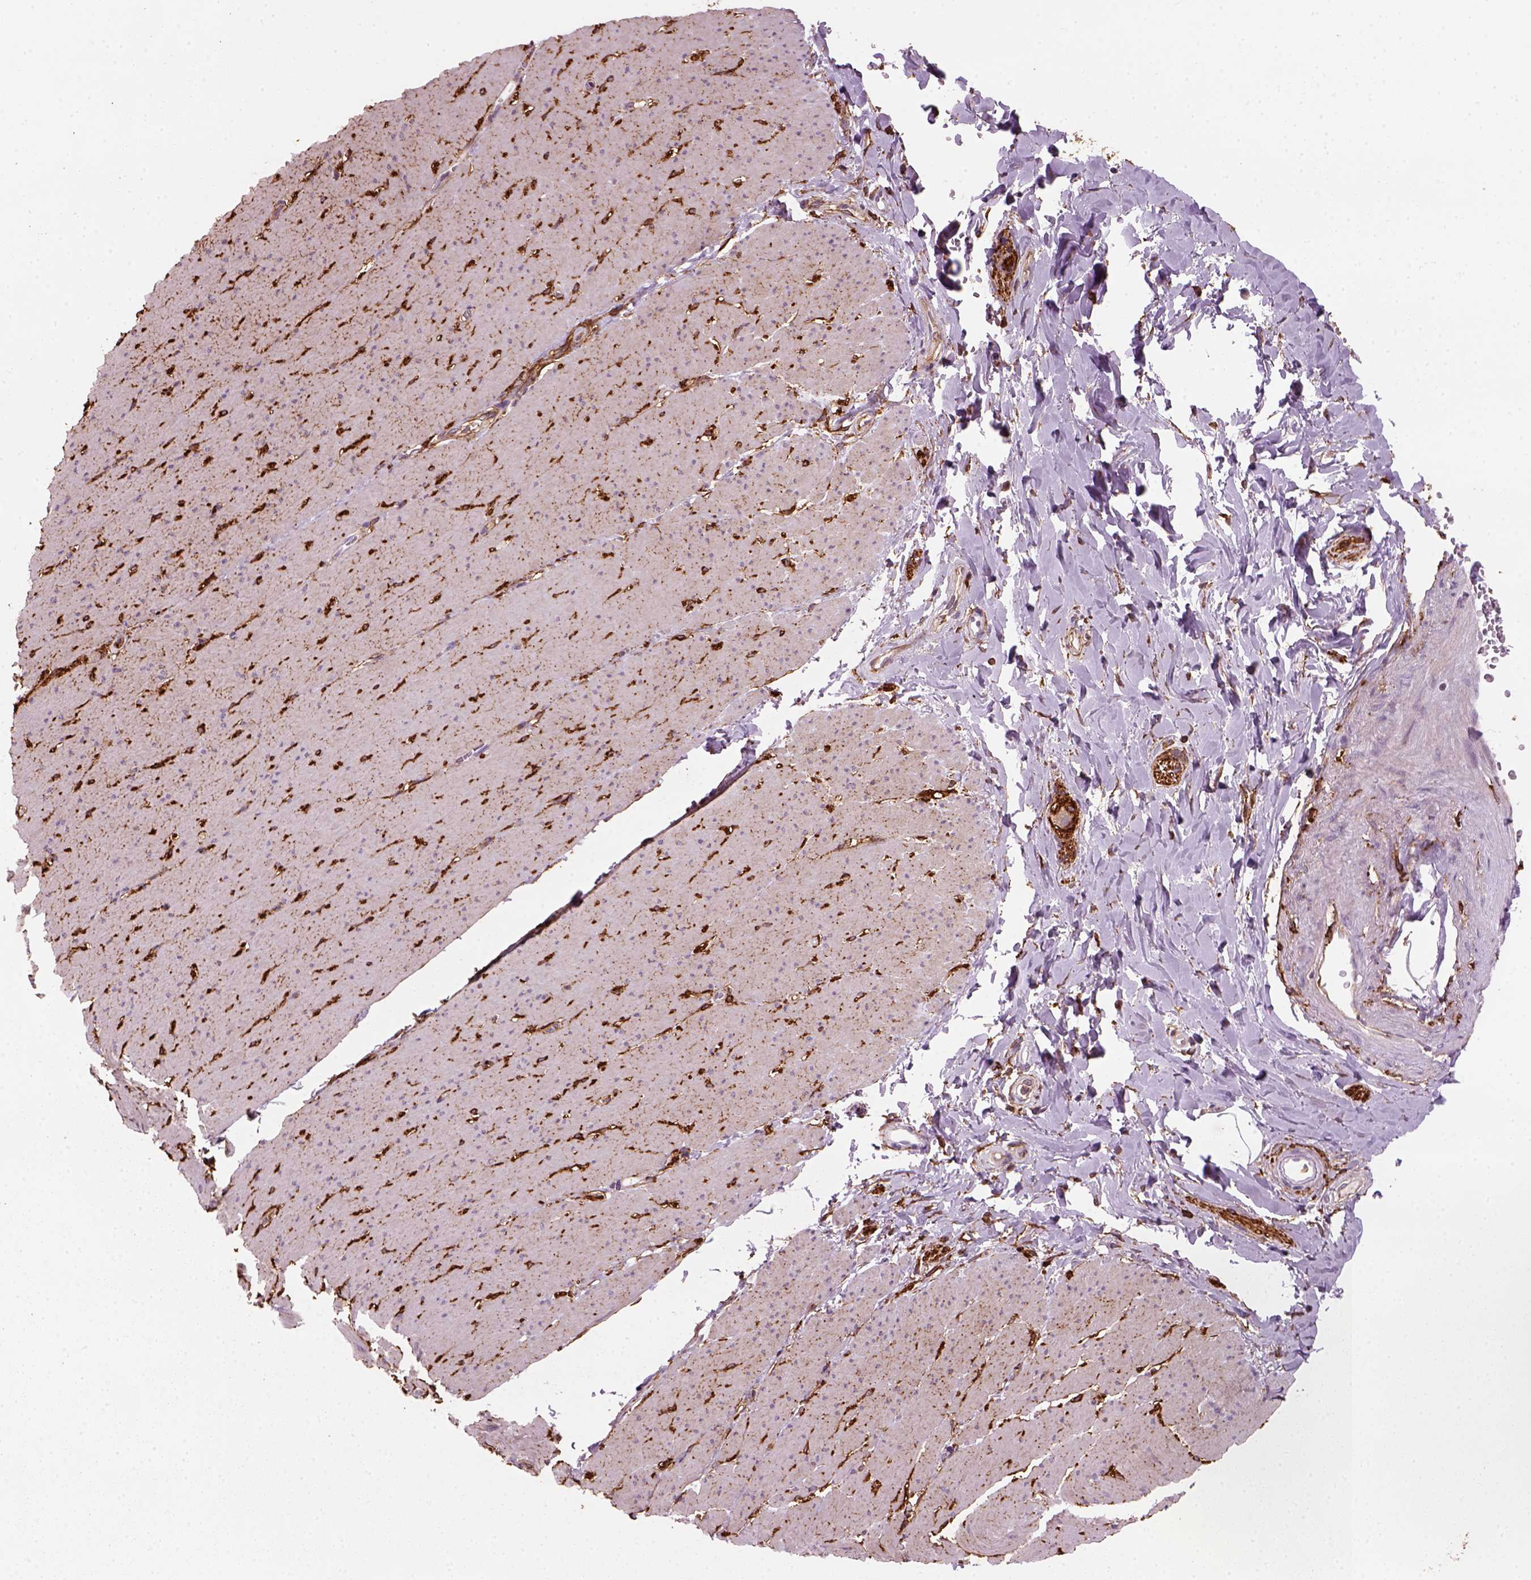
{"staining": {"intensity": "negative", "quantity": "none", "location": "none"}, "tissue": "smooth muscle", "cell_type": "Smooth muscle cells", "image_type": "normal", "snomed": [{"axis": "morphology", "description": "Normal tissue, NOS"}, {"axis": "topography", "description": "Smooth muscle"}, {"axis": "topography", "description": "Rectum"}], "caption": "IHC image of normal smooth muscle: smooth muscle stained with DAB reveals no significant protein staining in smooth muscle cells. (Brightfield microscopy of DAB (3,3'-diaminobenzidine) IHC at high magnification).", "gene": "MARCKS", "patient": {"sex": "male", "age": 53}}